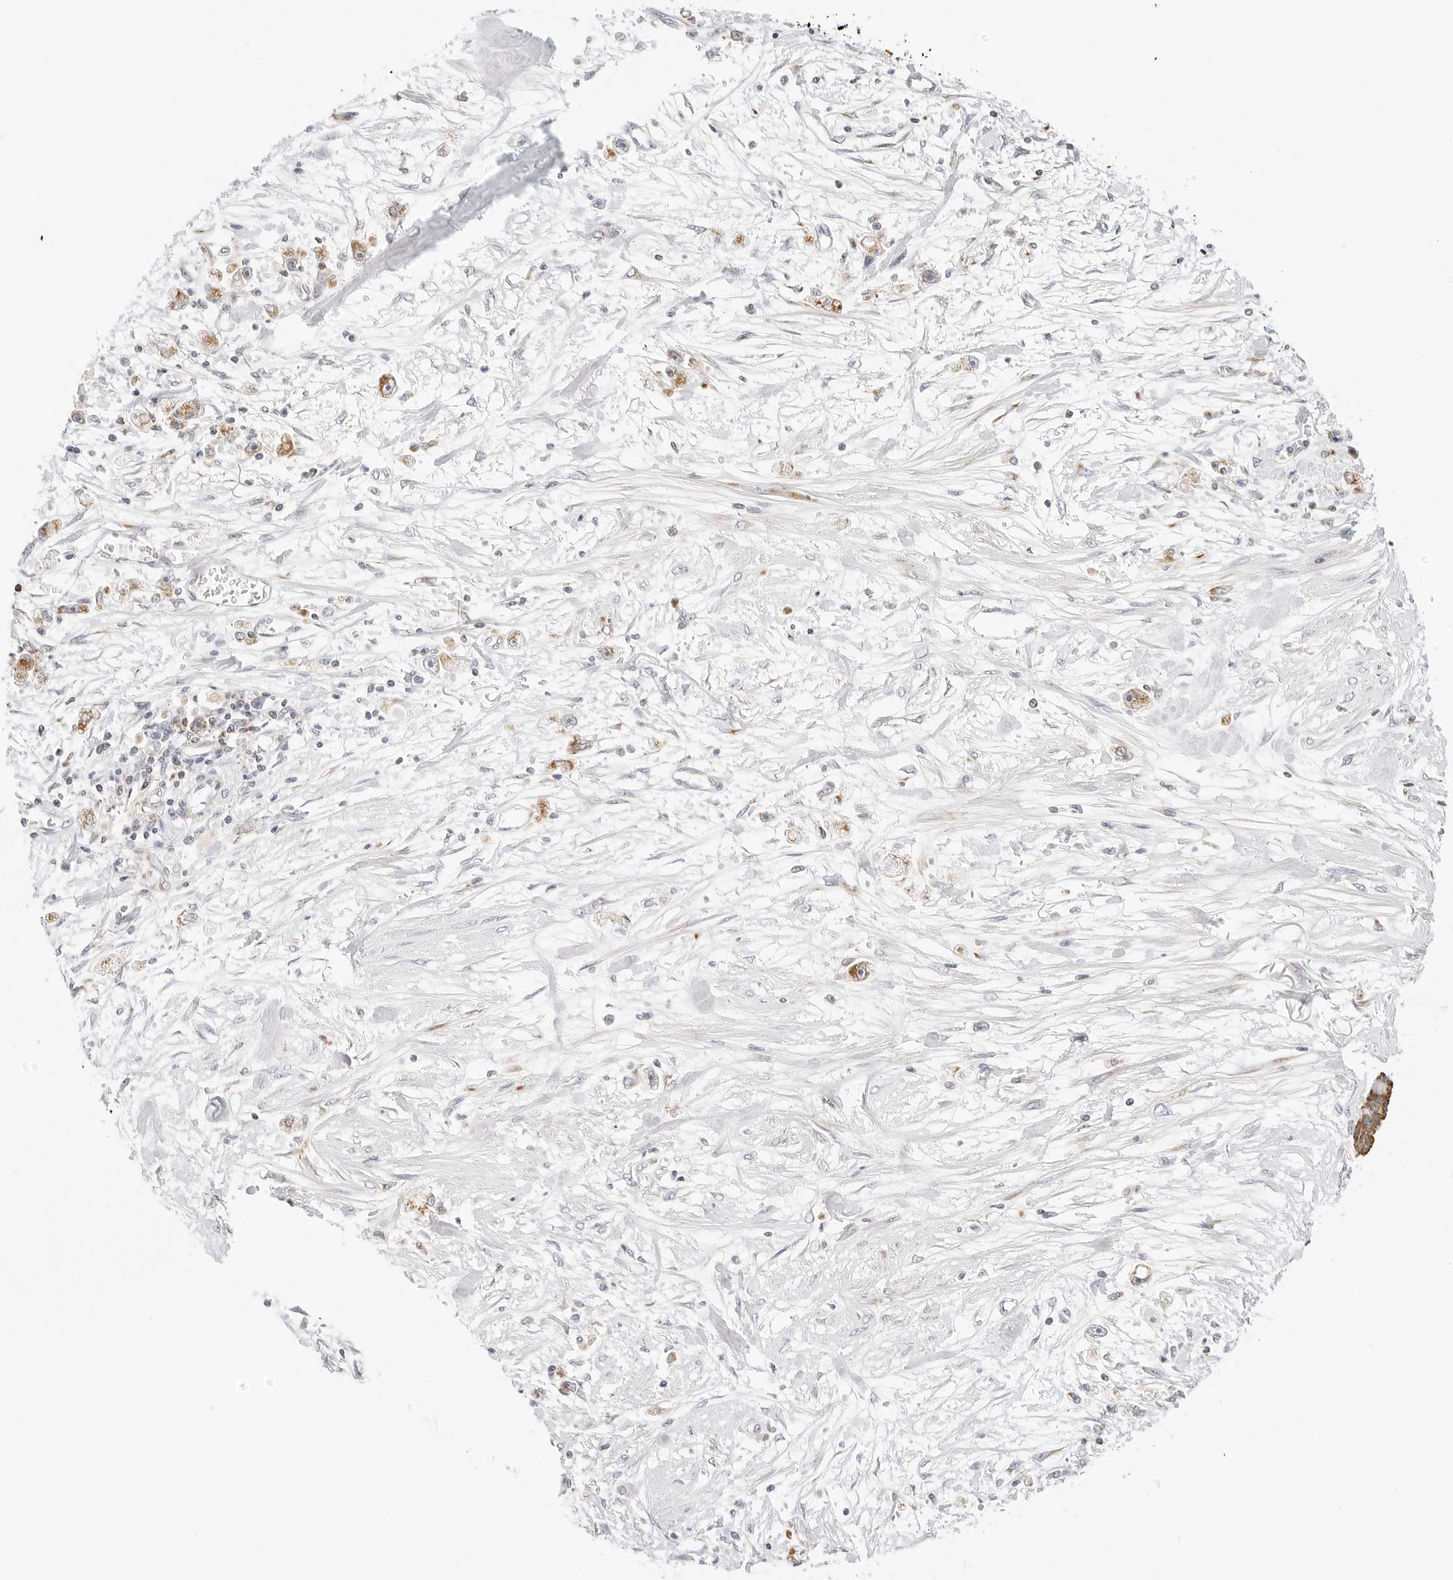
{"staining": {"intensity": "moderate", "quantity": ">75%", "location": "cytoplasmic/membranous"}, "tissue": "stomach cancer", "cell_type": "Tumor cells", "image_type": "cancer", "snomed": [{"axis": "morphology", "description": "Adenocarcinoma, NOS"}, {"axis": "topography", "description": "Stomach"}], "caption": "High-magnification brightfield microscopy of stomach cancer stained with DAB (3,3'-diaminobenzidine) (brown) and counterstained with hematoxylin (blue). tumor cells exhibit moderate cytoplasmic/membranous positivity is seen in about>75% of cells.", "gene": "ATL1", "patient": {"sex": "female", "age": 59}}